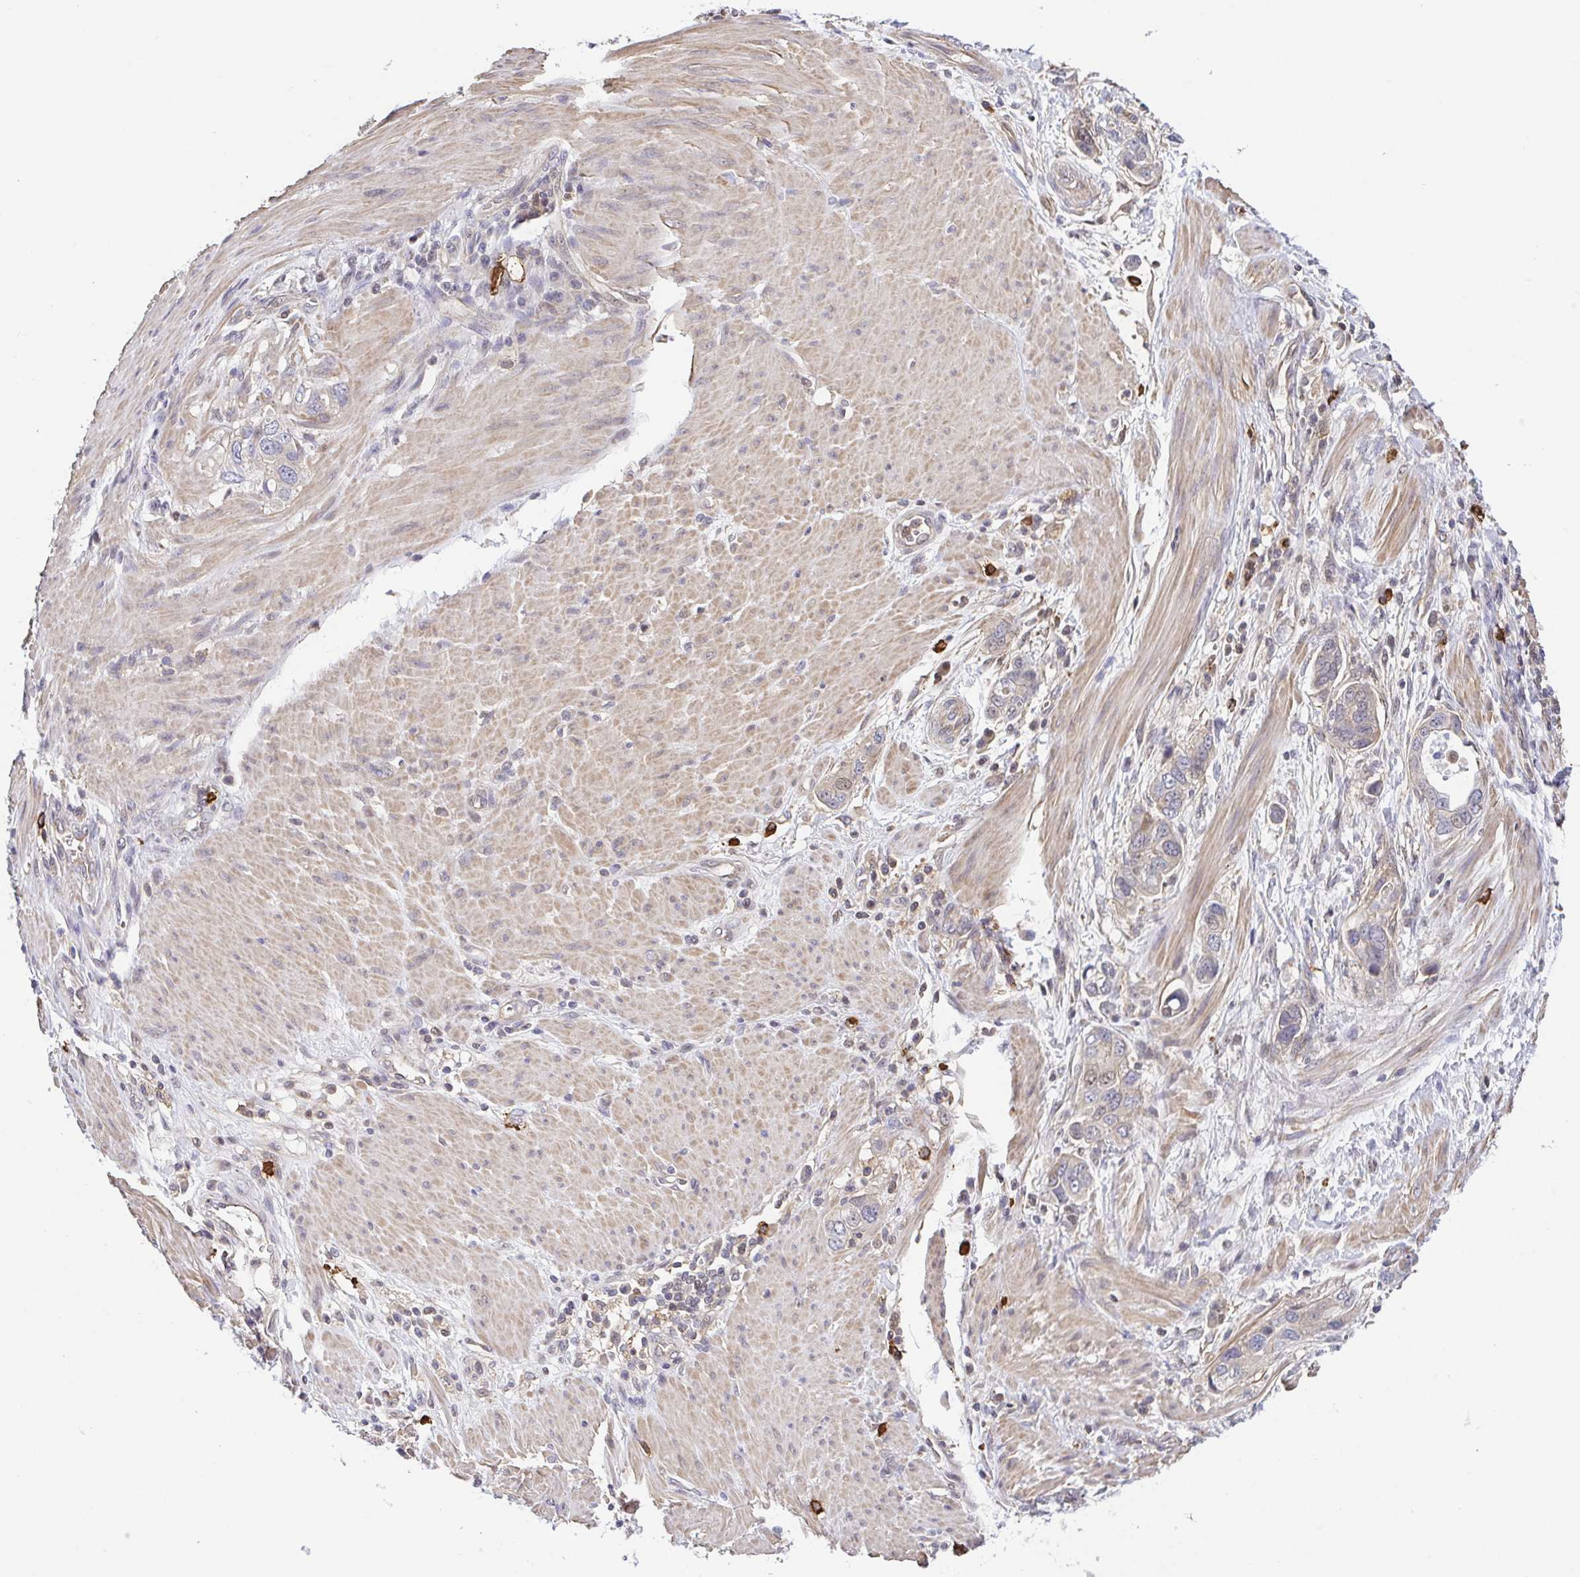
{"staining": {"intensity": "negative", "quantity": "none", "location": "none"}, "tissue": "stomach cancer", "cell_type": "Tumor cells", "image_type": "cancer", "snomed": [{"axis": "morphology", "description": "Adenocarcinoma, NOS"}, {"axis": "topography", "description": "Stomach, lower"}], "caption": "Photomicrograph shows no protein expression in tumor cells of stomach cancer (adenocarcinoma) tissue. (DAB immunohistochemistry visualized using brightfield microscopy, high magnification).", "gene": "PREPL", "patient": {"sex": "female", "age": 93}}